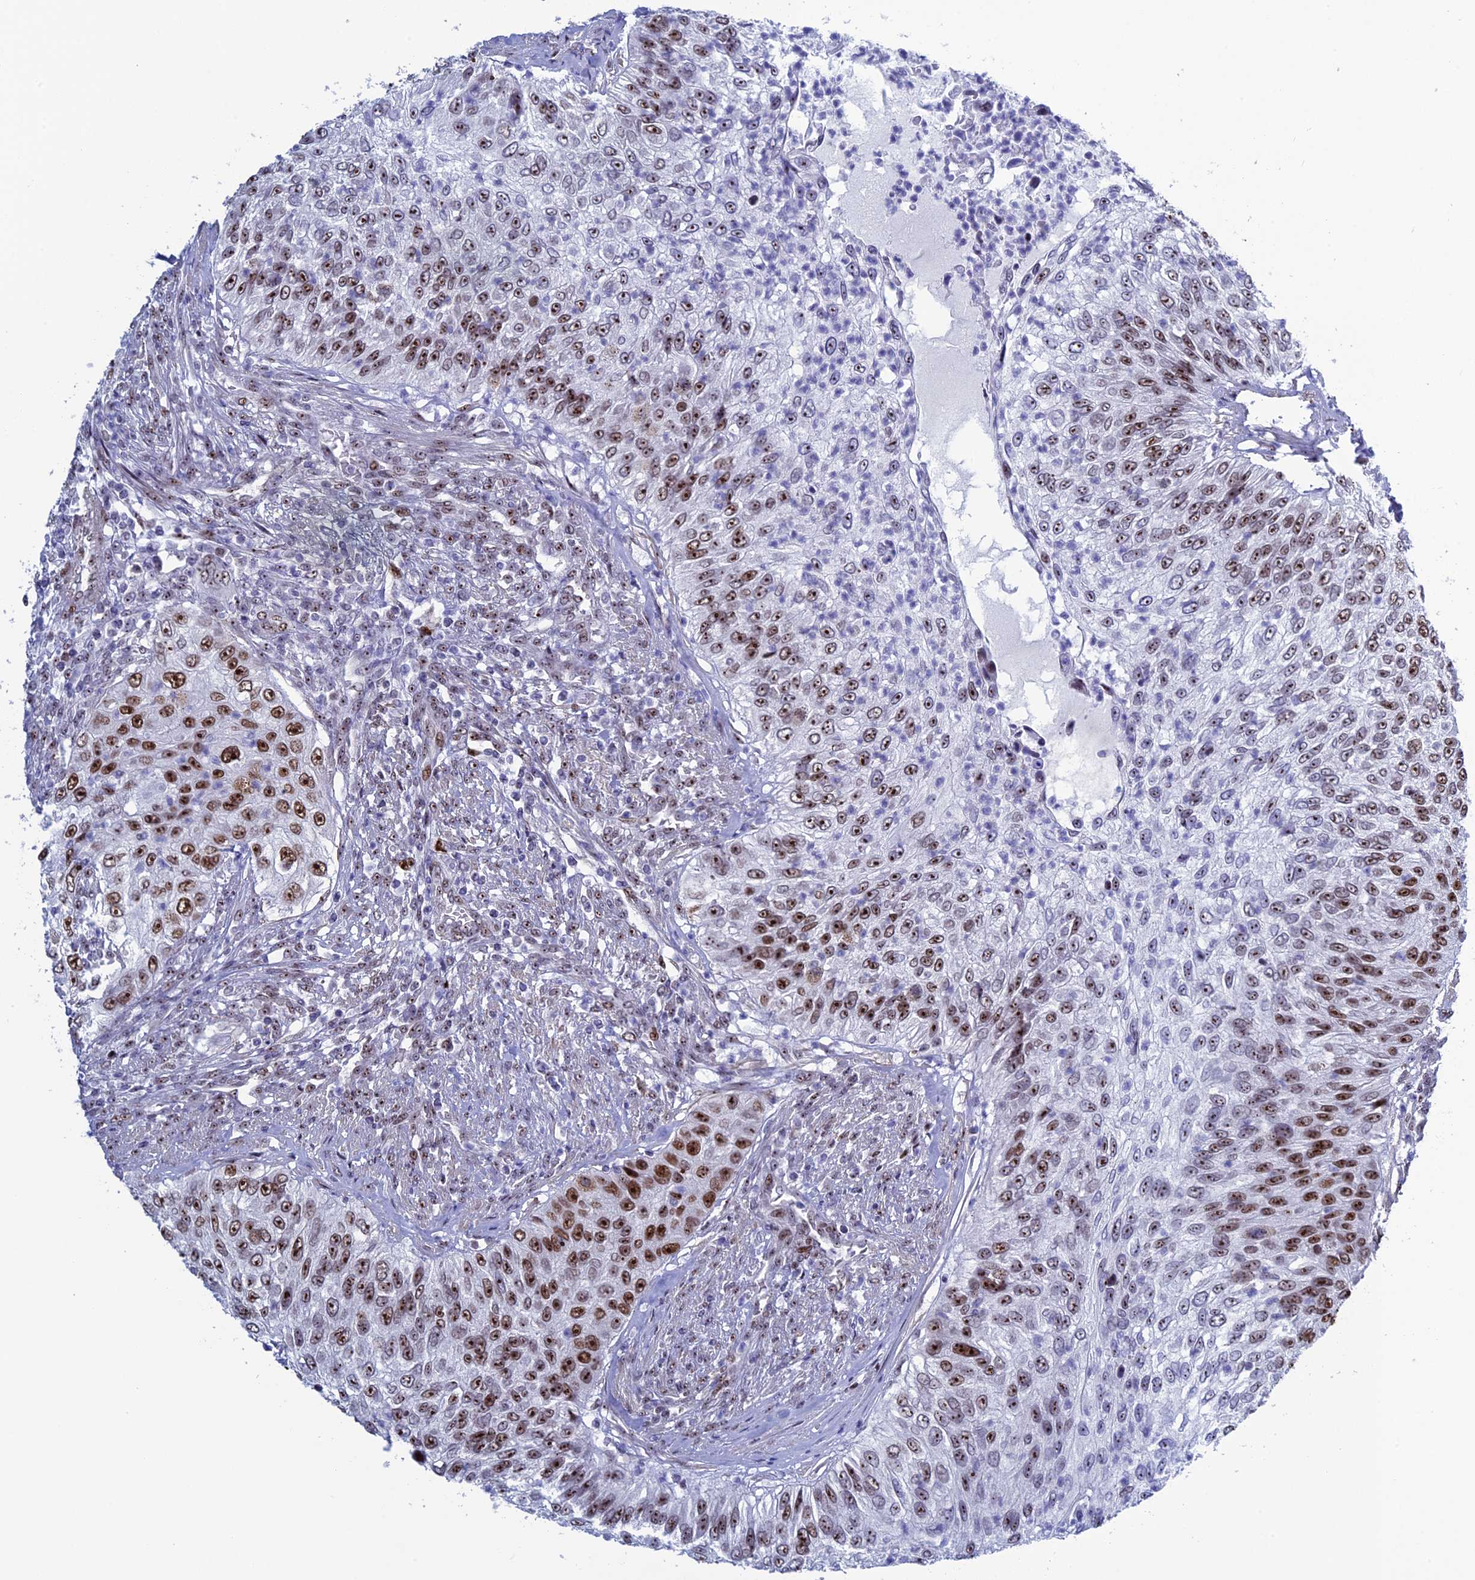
{"staining": {"intensity": "strong", "quantity": "25%-75%", "location": "nuclear"}, "tissue": "urothelial cancer", "cell_type": "Tumor cells", "image_type": "cancer", "snomed": [{"axis": "morphology", "description": "Urothelial carcinoma, High grade"}, {"axis": "topography", "description": "Urinary bladder"}], "caption": "Immunohistochemical staining of human urothelial cancer reveals high levels of strong nuclear protein staining in approximately 25%-75% of tumor cells.", "gene": "CCDC86", "patient": {"sex": "female", "age": 60}}